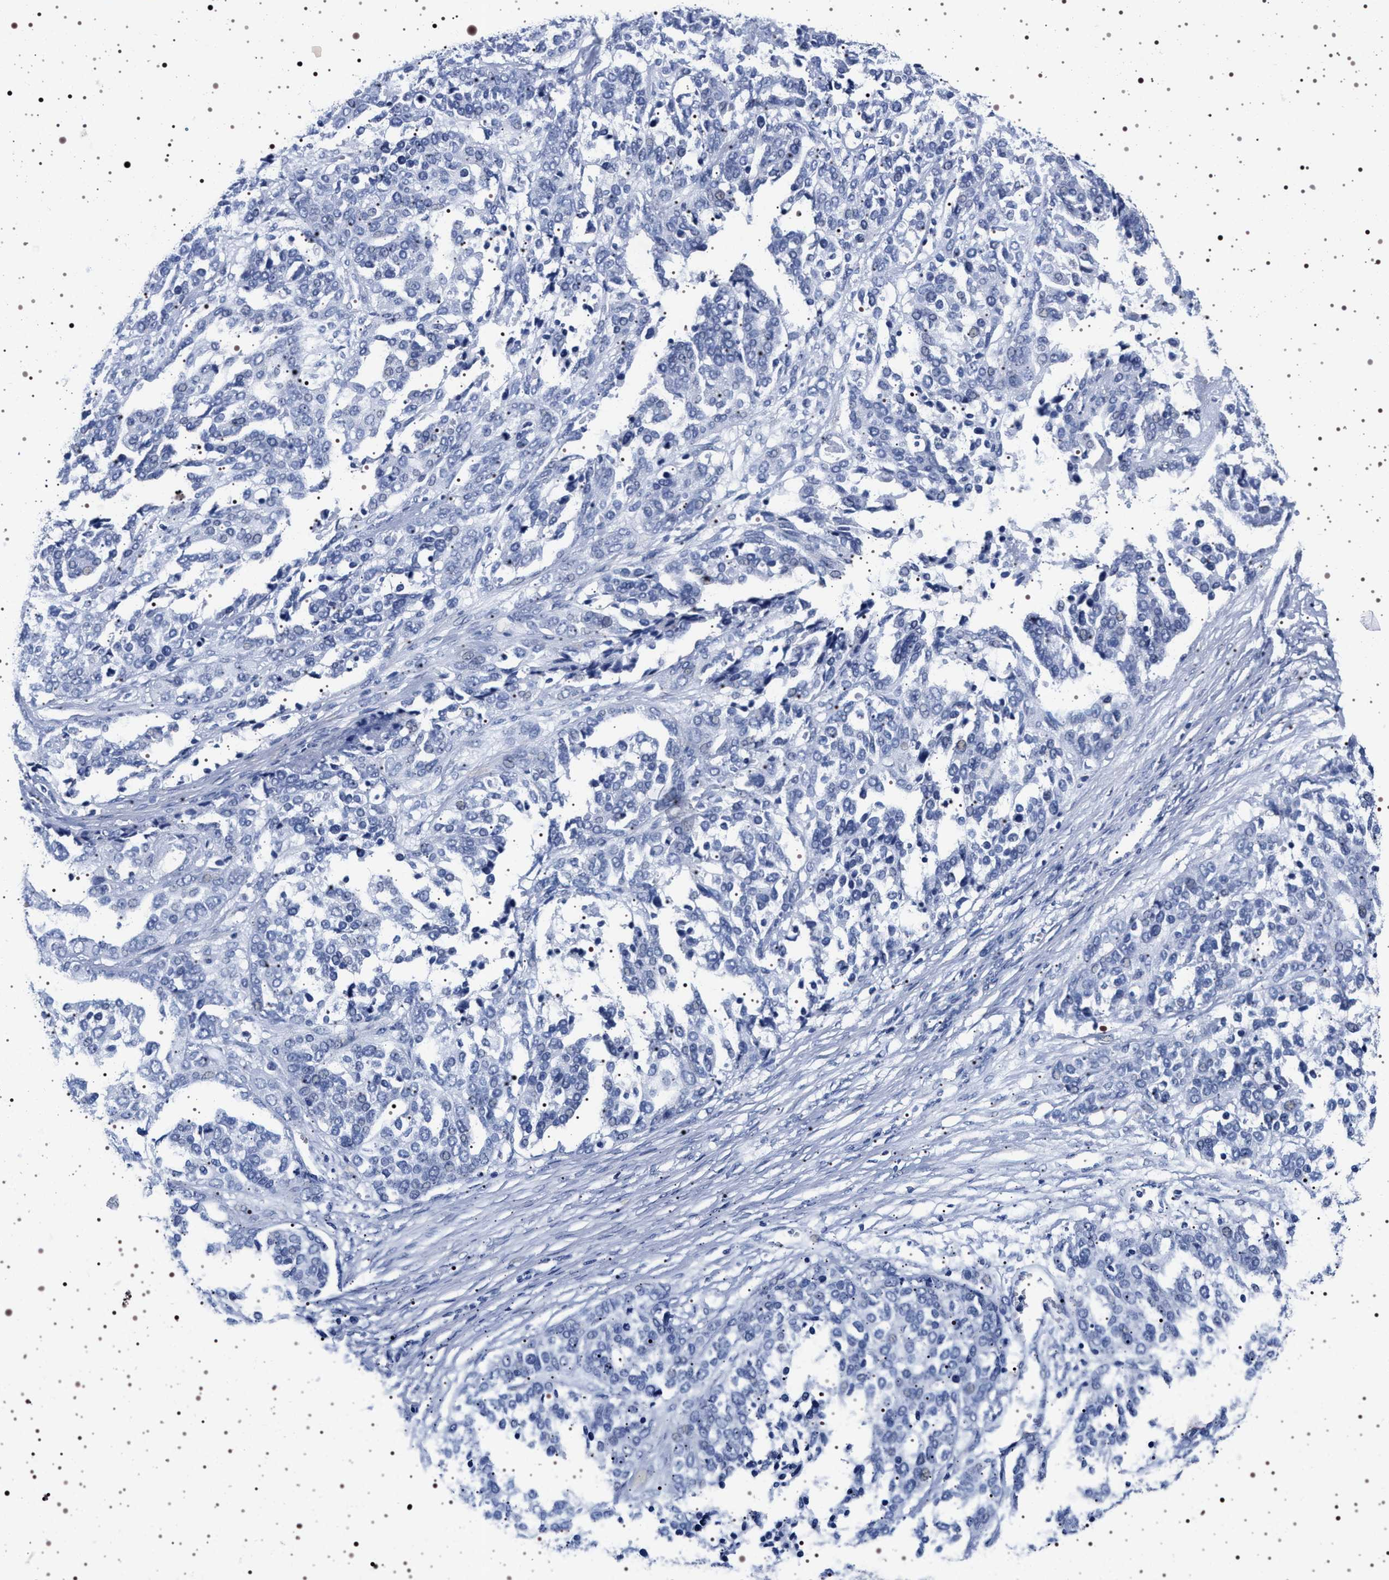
{"staining": {"intensity": "negative", "quantity": "none", "location": "none"}, "tissue": "ovarian cancer", "cell_type": "Tumor cells", "image_type": "cancer", "snomed": [{"axis": "morphology", "description": "Cystadenocarcinoma, serous, NOS"}, {"axis": "topography", "description": "Ovary"}], "caption": "High magnification brightfield microscopy of ovarian serous cystadenocarcinoma stained with DAB (3,3'-diaminobenzidine) (brown) and counterstained with hematoxylin (blue): tumor cells show no significant positivity. (Stains: DAB (3,3'-diaminobenzidine) immunohistochemistry (IHC) with hematoxylin counter stain, Microscopy: brightfield microscopy at high magnification).", "gene": "SYN1", "patient": {"sex": "female", "age": 44}}